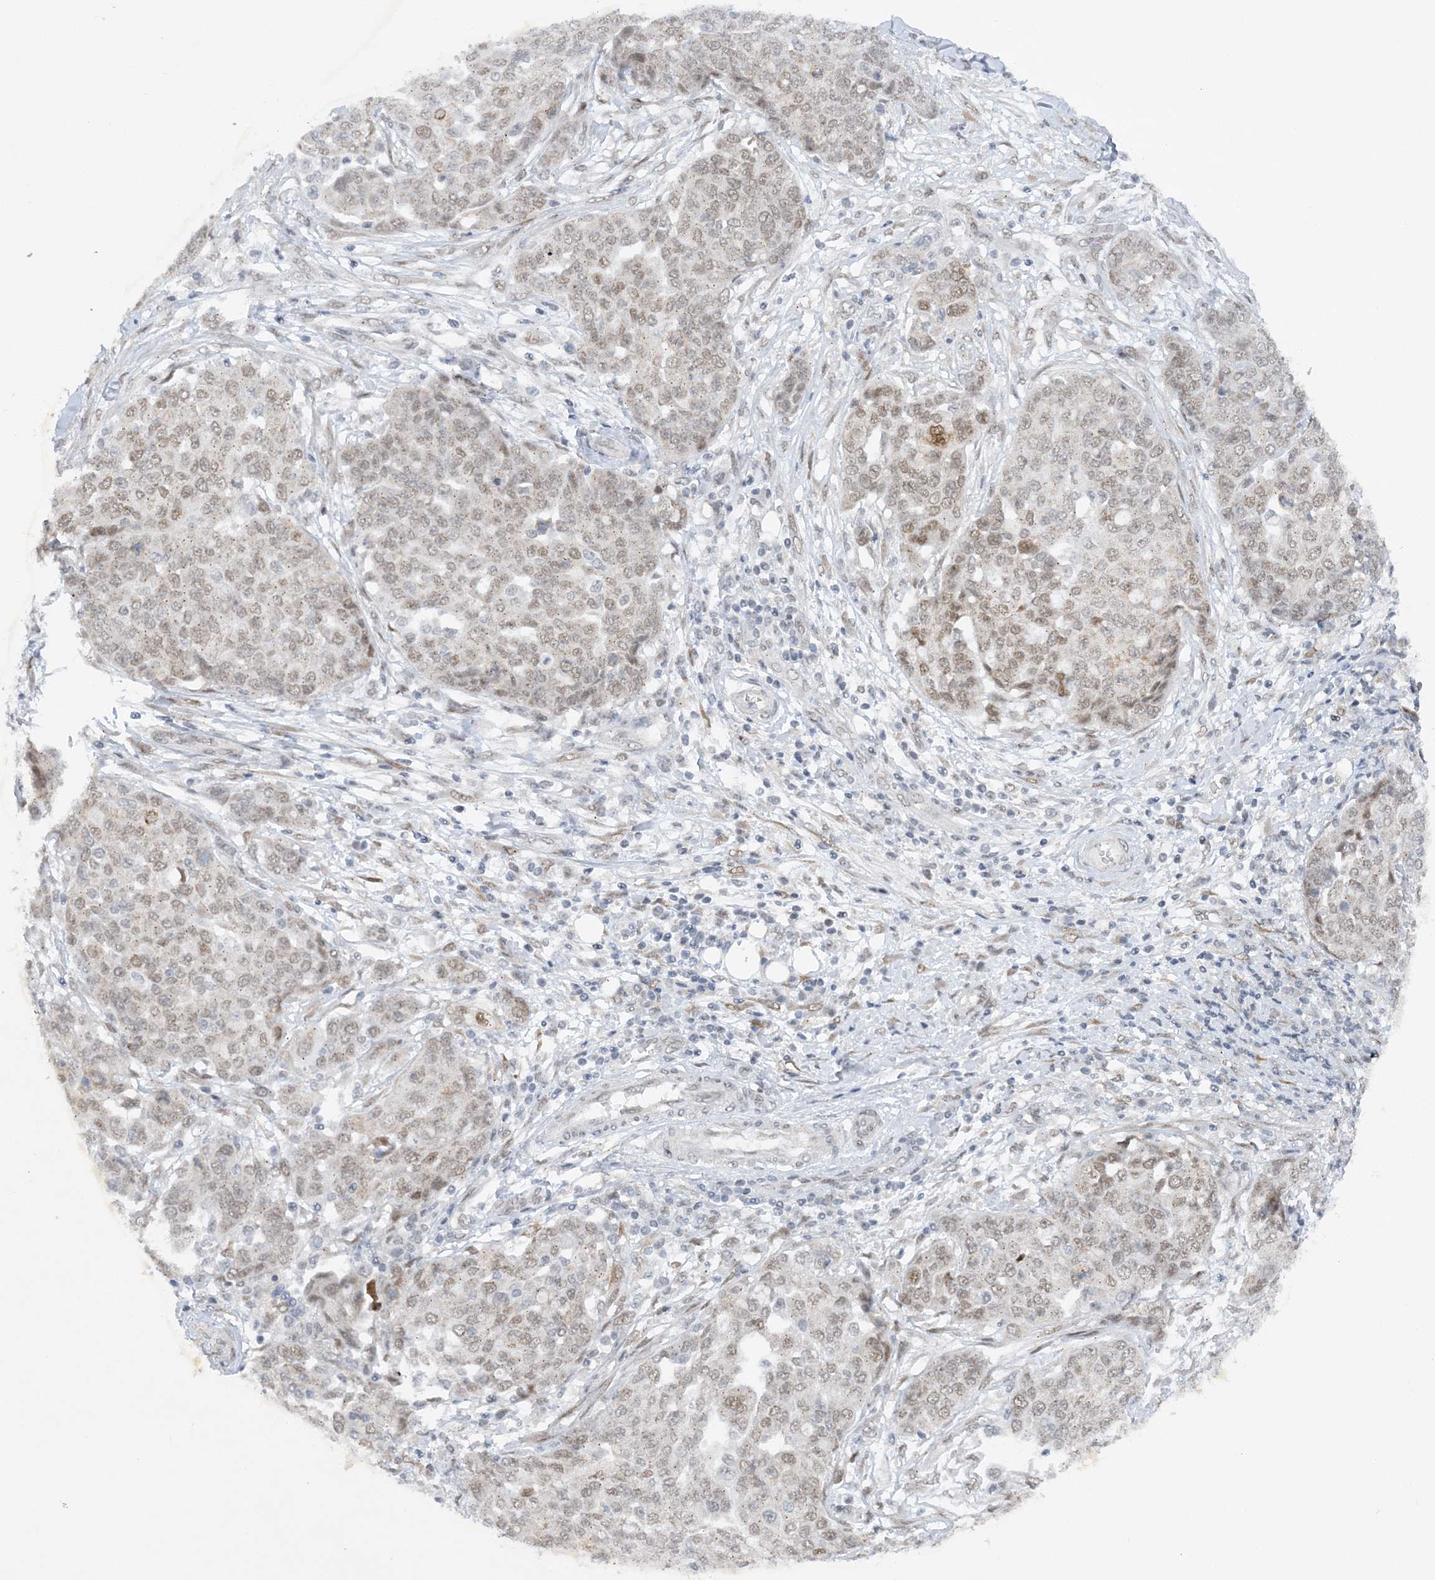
{"staining": {"intensity": "weak", "quantity": "25%-75%", "location": "nuclear"}, "tissue": "ovarian cancer", "cell_type": "Tumor cells", "image_type": "cancer", "snomed": [{"axis": "morphology", "description": "Cystadenocarcinoma, serous, NOS"}, {"axis": "topography", "description": "Soft tissue"}, {"axis": "topography", "description": "Ovary"}], "caption": "Tumor cells demonstrate low levels of weak nuclear expression in approximately 25%-75% of cells in ovarian cancer. (Stains: DAB in brown, nuclei in blue, Microscopy: brightfield microscopy at high magnification).", "gene": "WAC", "patient": {"sex": "female", "age": 57}}